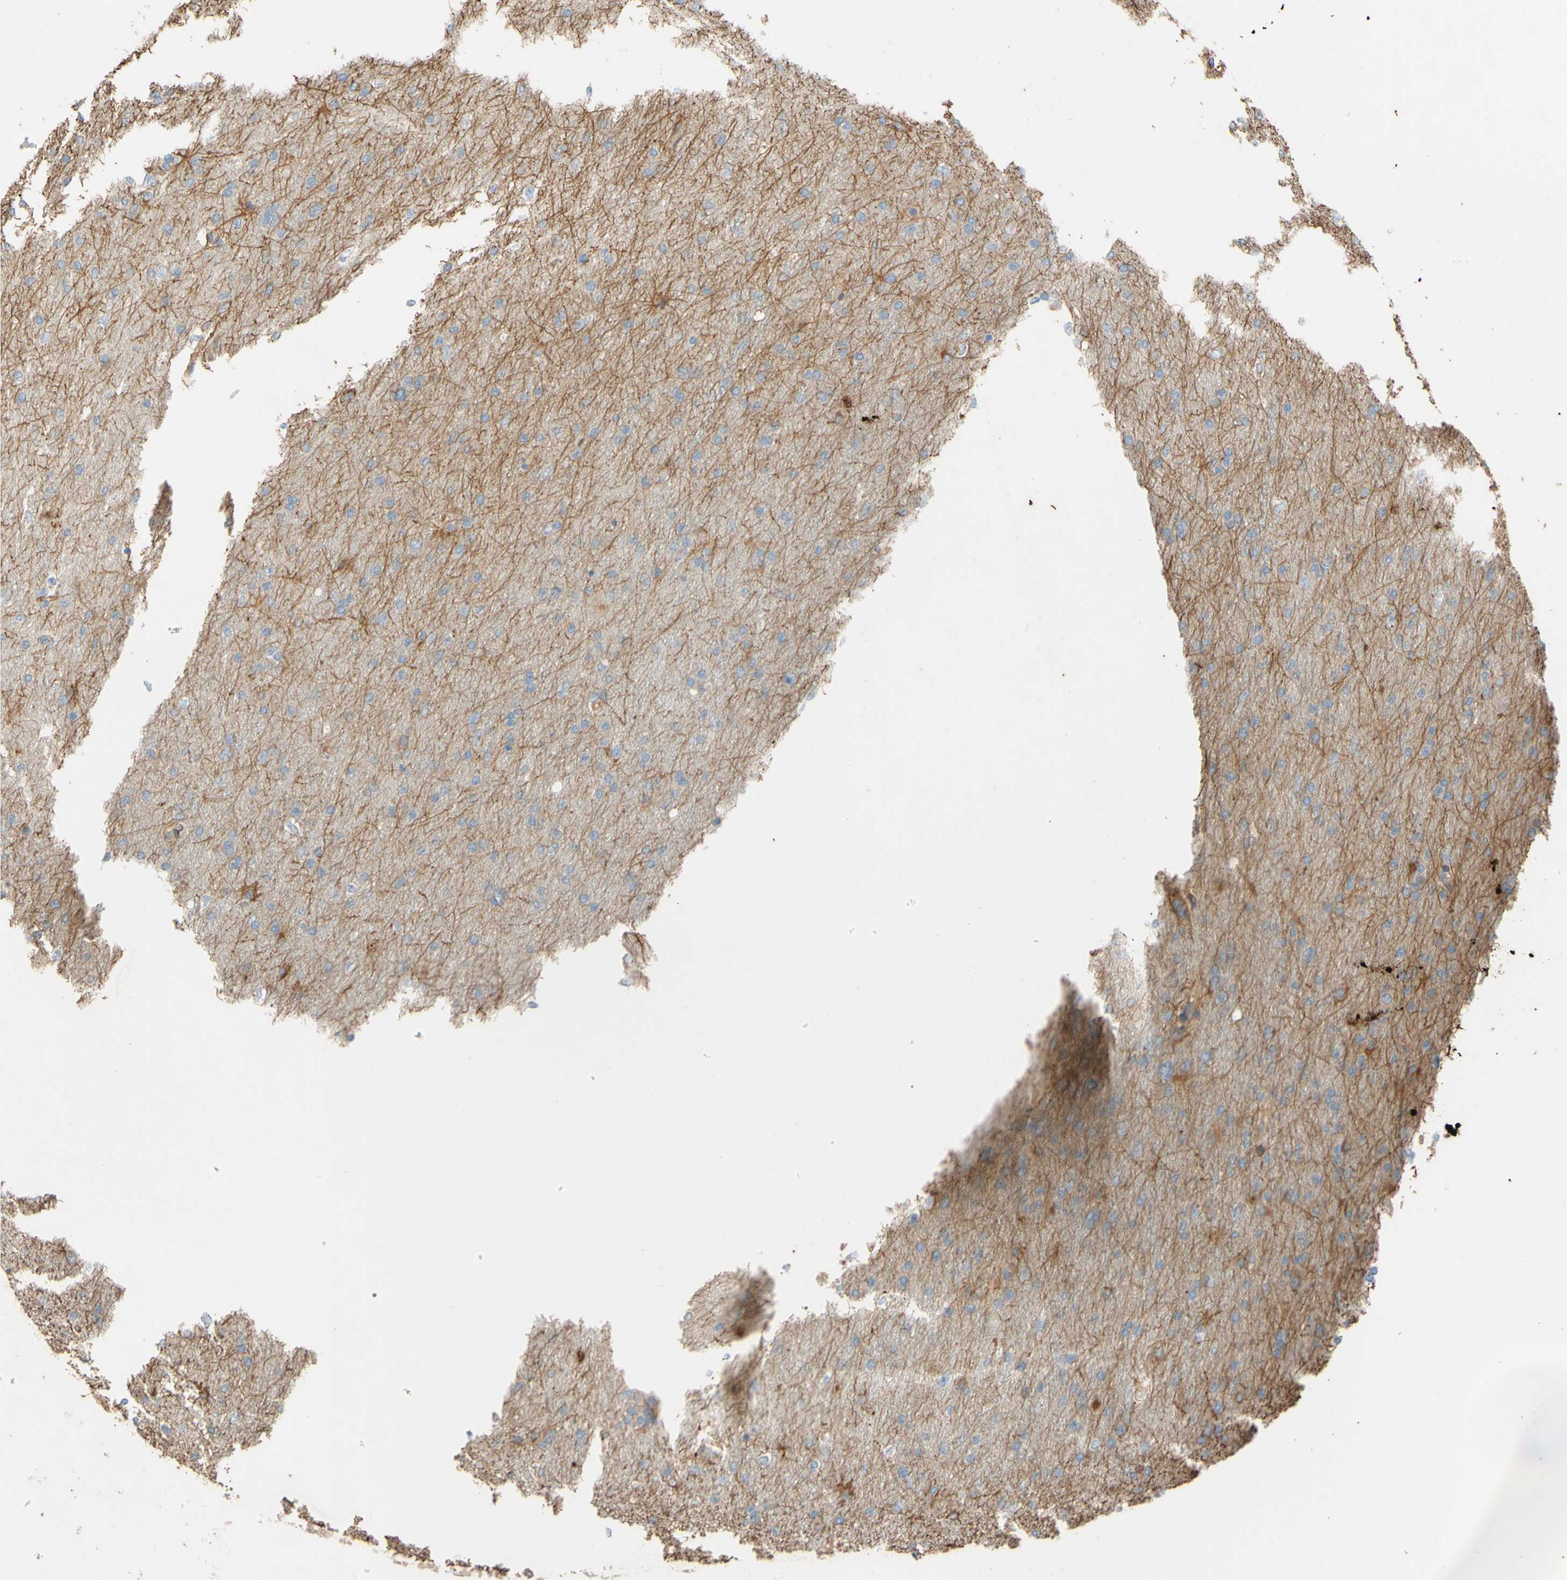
{"staining": {"intensity": "moderate", "quantity": "<25%", "location": "cytoplasmic/membranous"}, "tissue": "glioma", "cell_type": "Tumor cells", "image_type": "cancer", "snomed": [{"axis": "morphology", "description": "Glioma, malignant, High grade"}, {"axis": "topography", "description": "Cerebral cortex"}], "caption": "A brown stain highlights moderate cytoplasmic/membranous staining of a protein in human glioma tumor cells. (Stains: DAB in brown, nuclei in blue, Microscopy: brightfield microscopy at high magnification).", "gene": "C1orf43", "patient": {"sex": "female", "age": 36}}